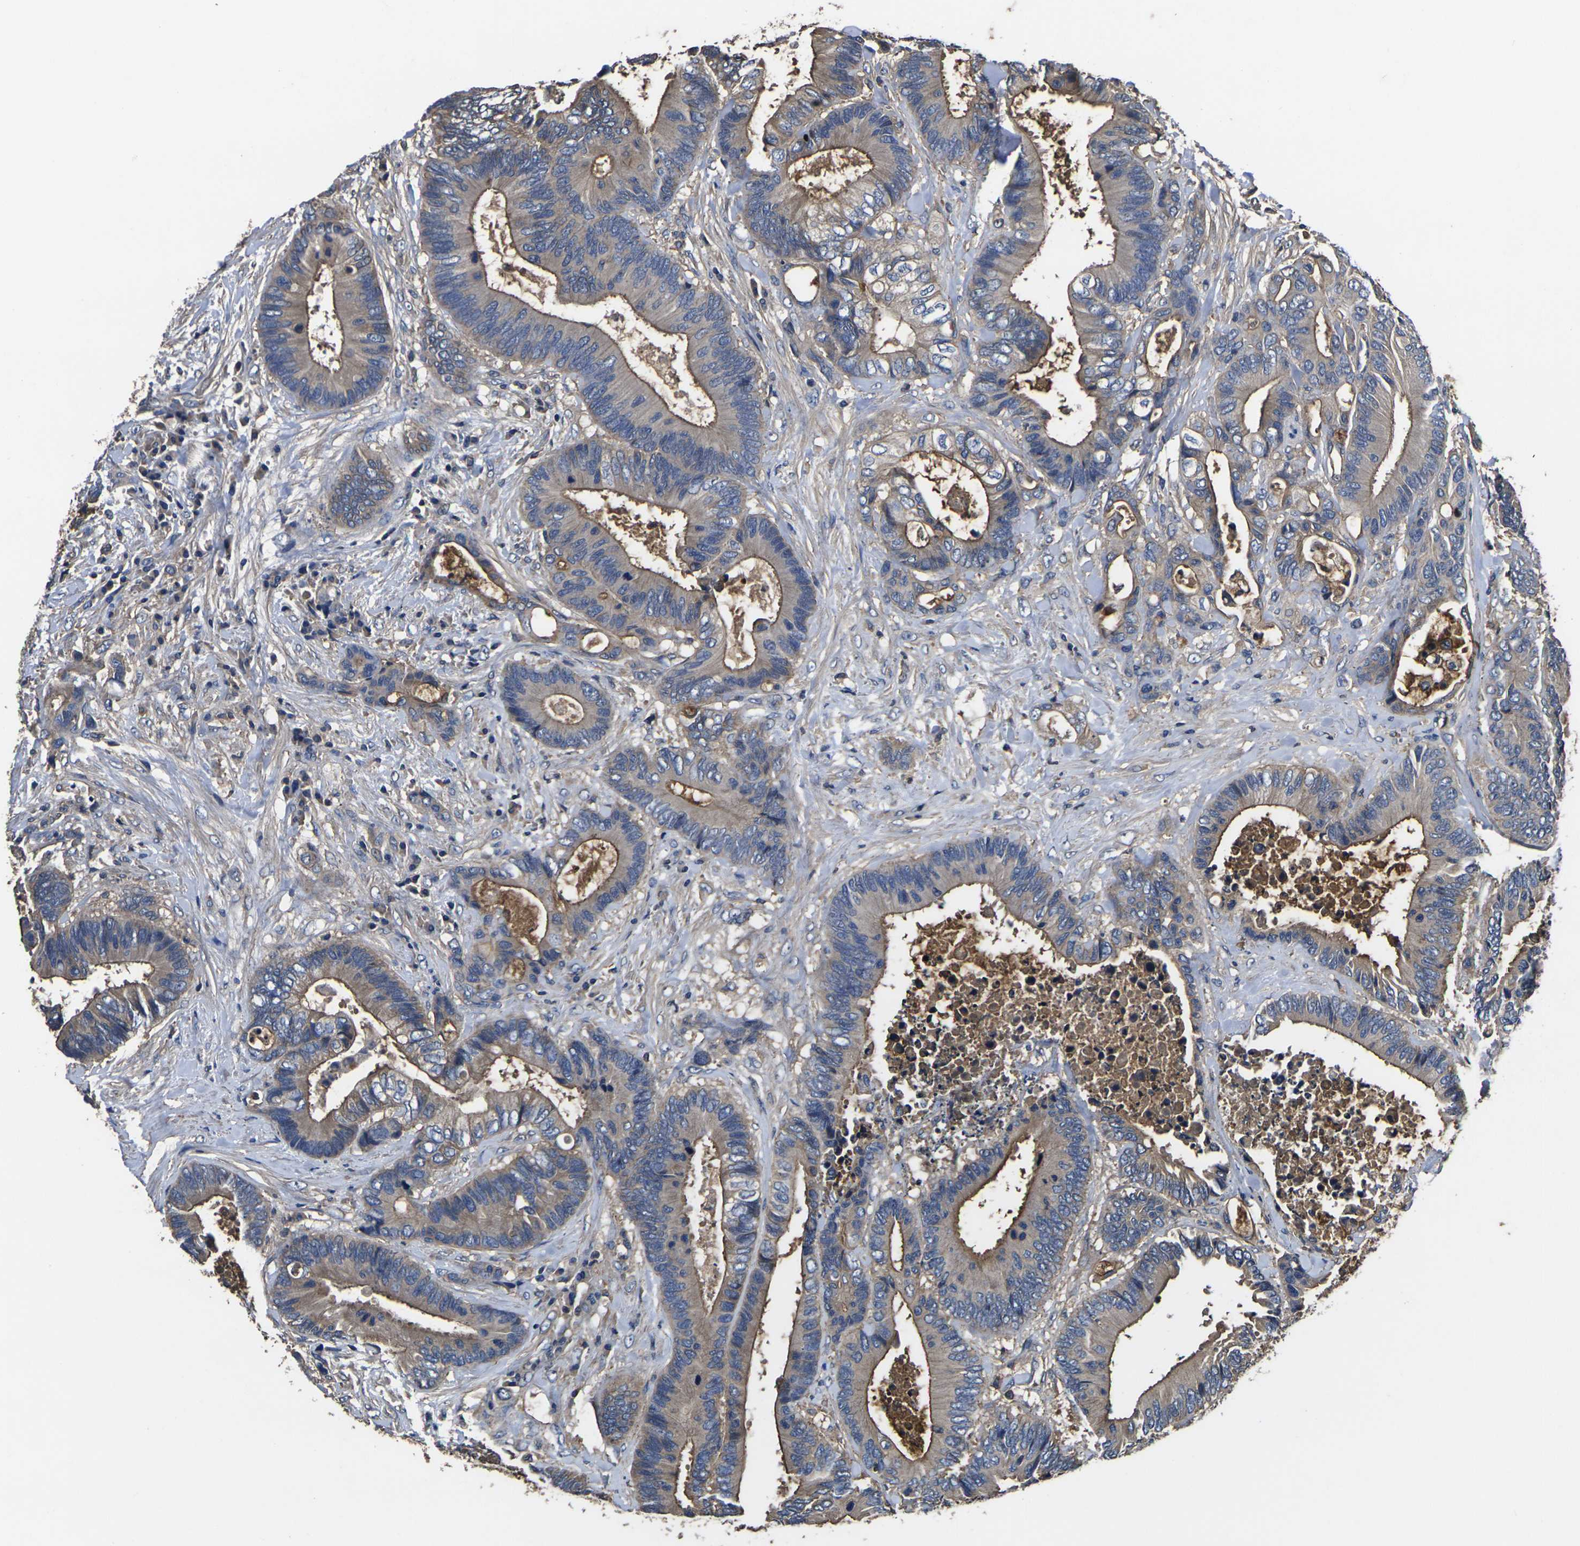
{"staining": {"intensity": "moderate", "quantity": "25%-75%", "location": "cytoplasmic/membranous"}, "tissue": "colorectal cancer", "cell_type": "Tumor cells", "image_type": "cancer", "snomed": [{"axis": "morphology", "description": "Adenocarcinoma, NOS"}, {"axis": "topography", "description": "Rectum"}], "caption": "Protein expression by IHC displays moderate cytoplasmic/membranous positivity in approximately 25%-75% of tumor cells in colorectal cancer.", "gene": "HSPG2", "patient": {"sex": "male", "age": 55}}